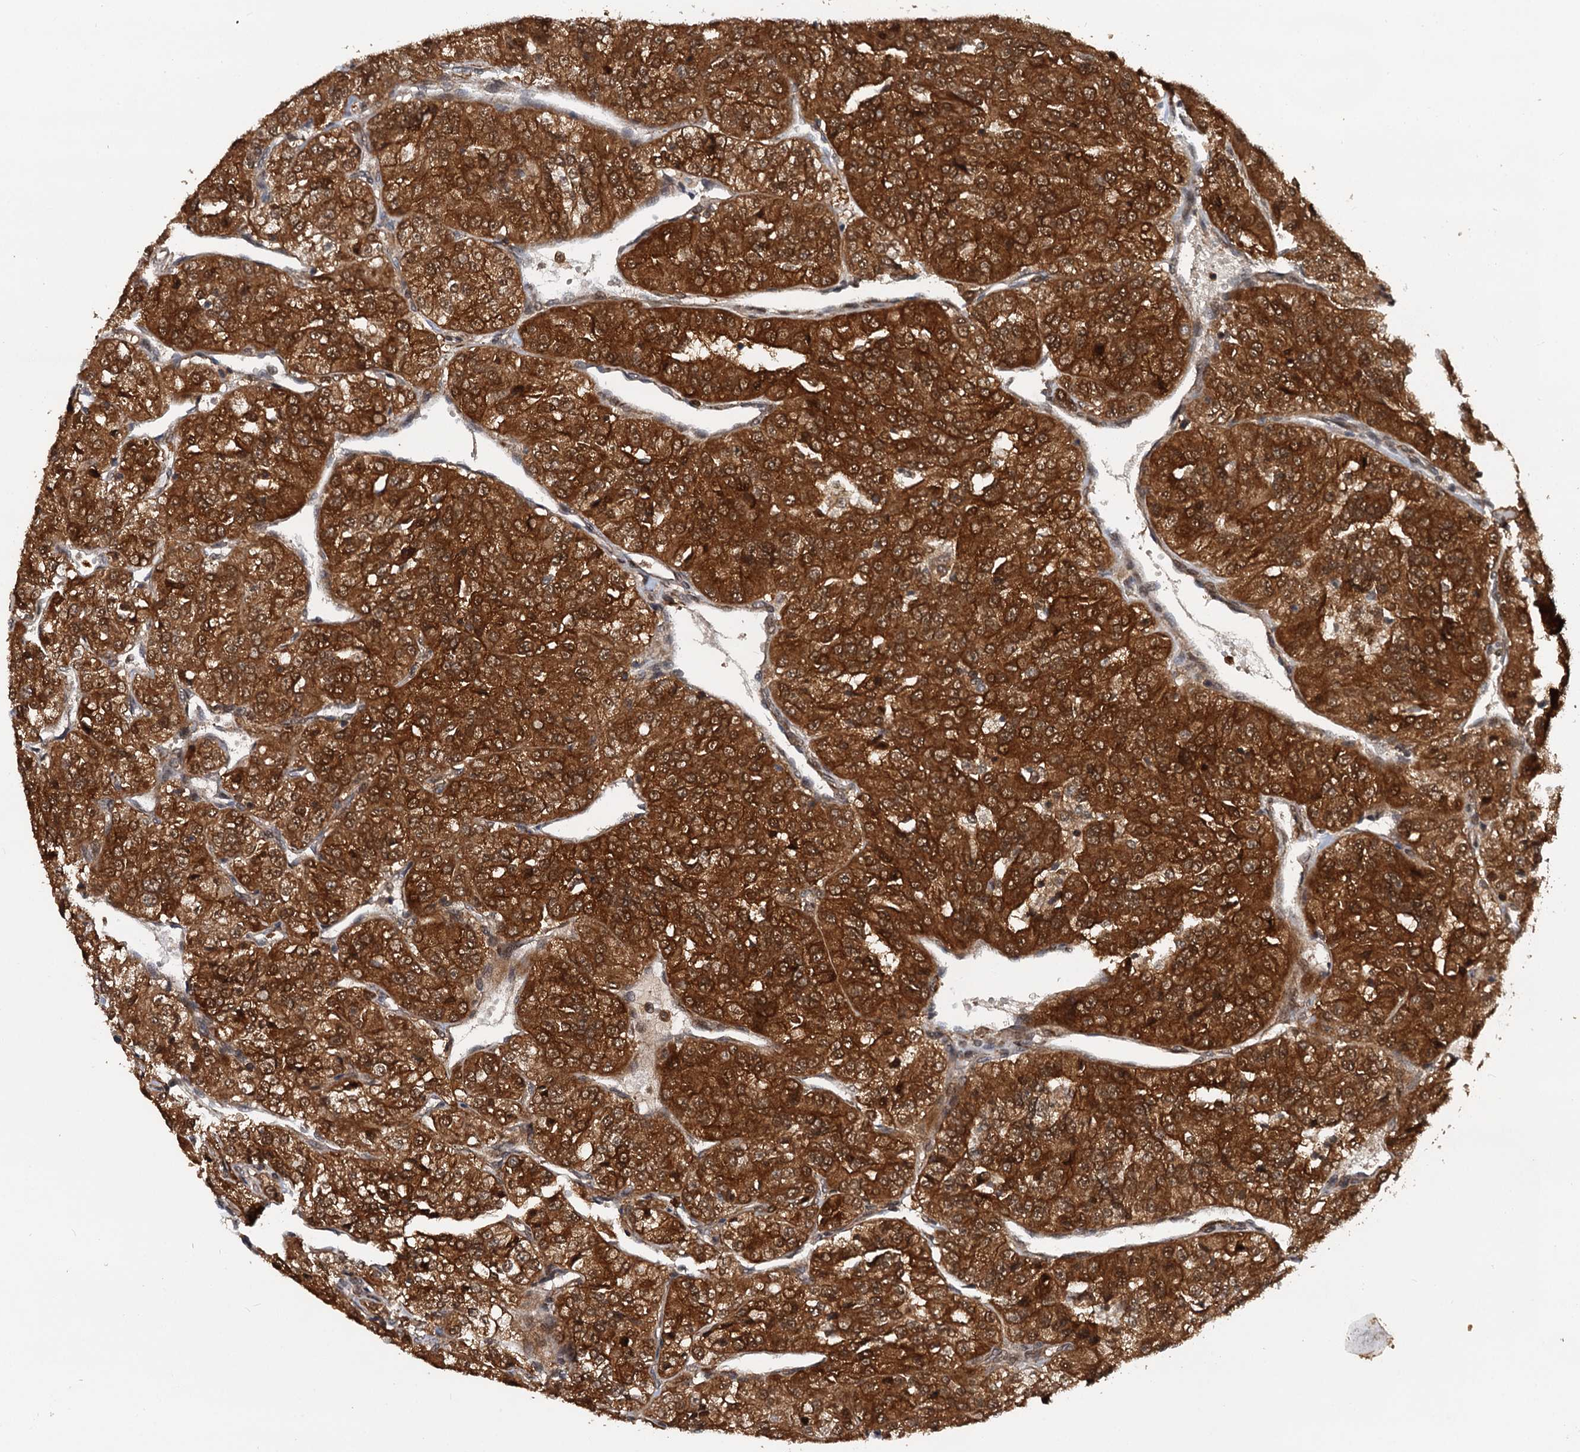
{"staining": {"intensity": "strong", "quantity": ">75%", "location": "cytoplasmic/membranous,nuclear"}, "tissue": "renal cancer", "cell_type": "Tumor cells", "image_type": "cancer", "snomed": [{"axis": "morphology", "description": "Adenocarcinoma, NOS"}, {"axis": "topography", "description": "Kidney"}], "caption": "Renal cancer tissue shows strong cytoplasmic/membranous and nuclear expression in about >75% of tumor cells", "gene": "STUB1", "patient": {"sex": "female", "age": 63}}